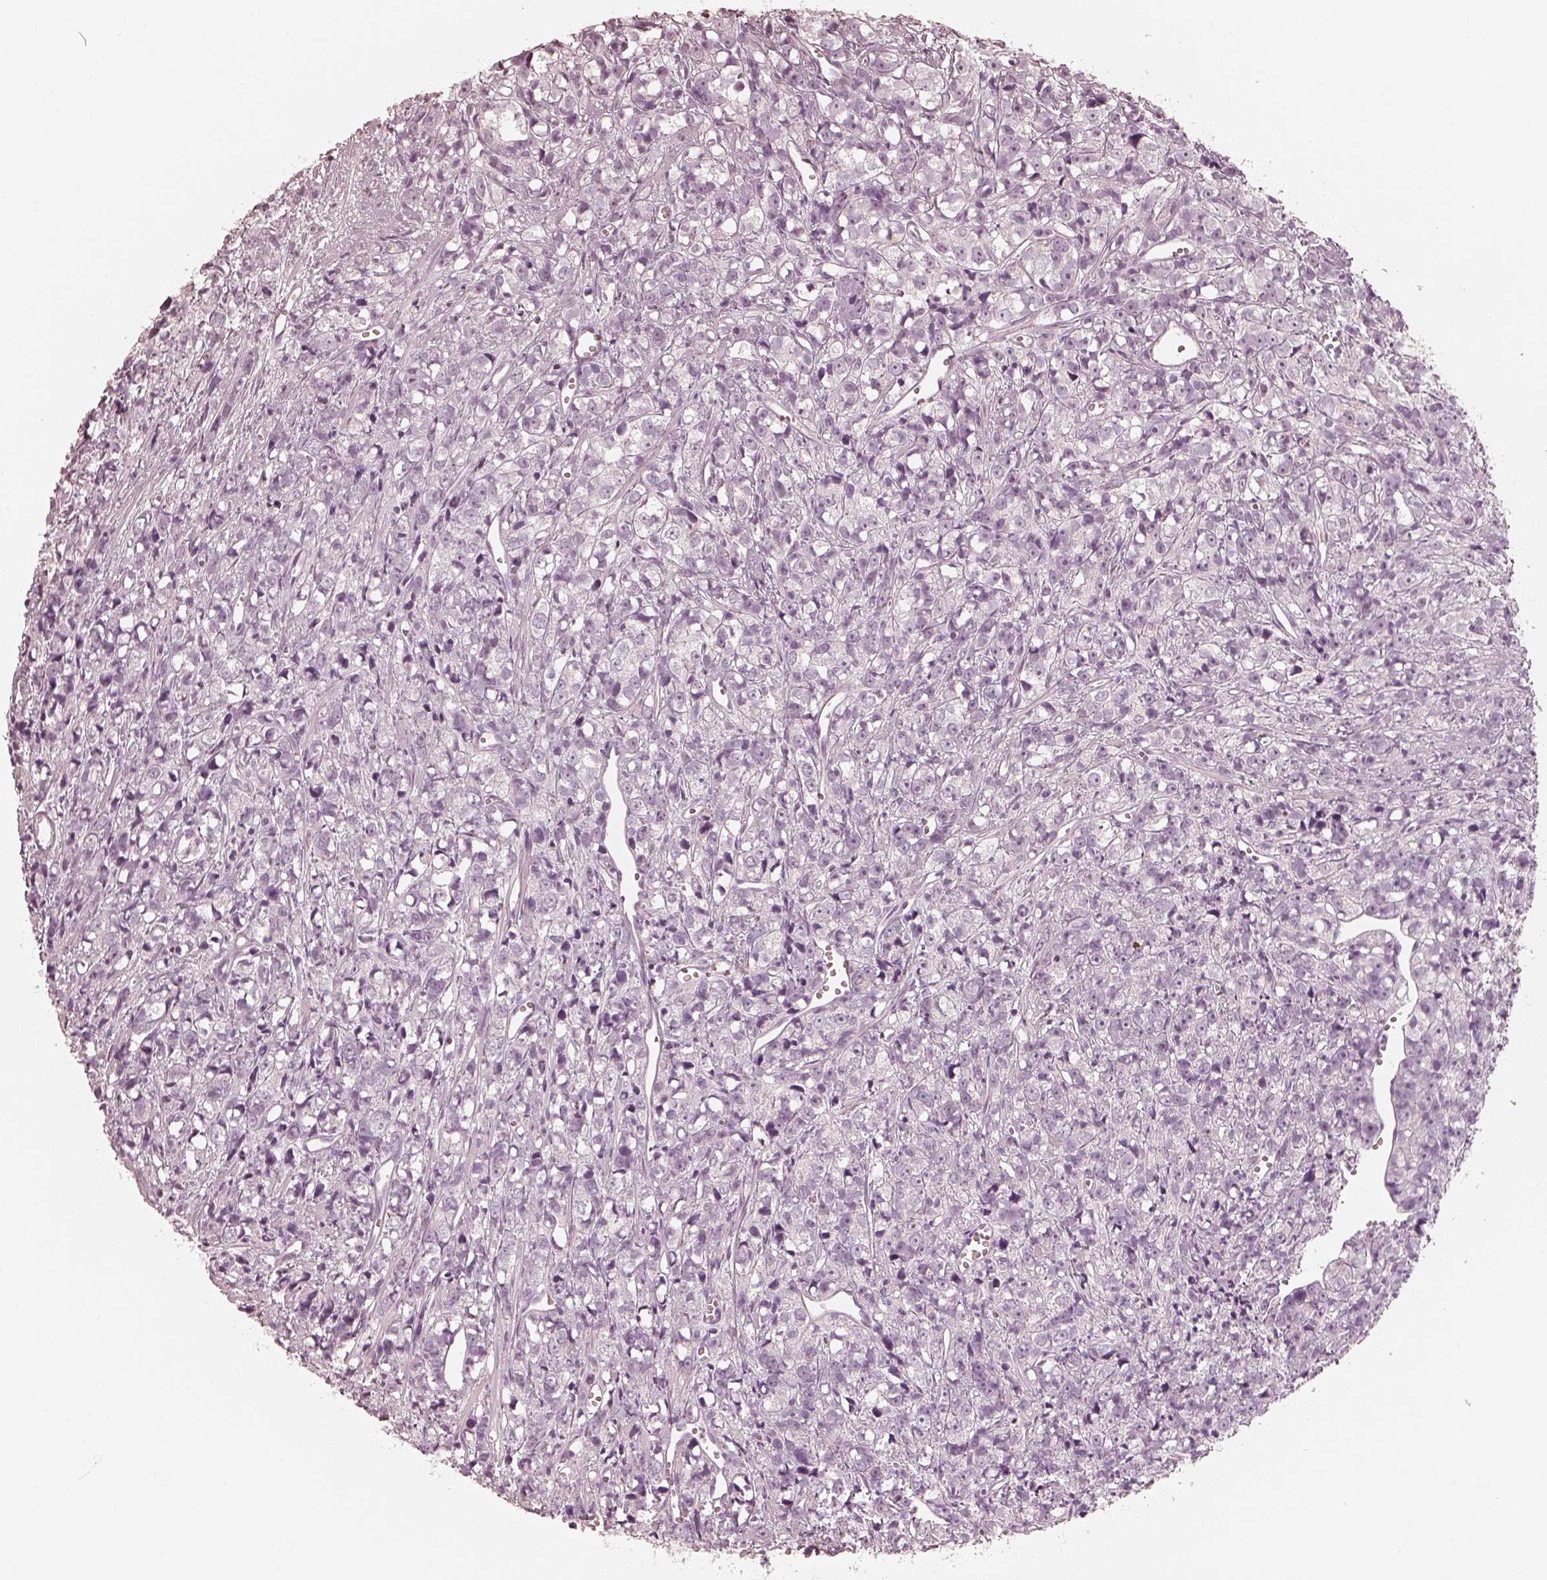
{"staining": {"intensity": "negative", "quantity": "none", "location": "none"}, "tissue": "prostate cancer", "cell_type": "Tumor cells", "image_type": "cancer", "snomed": [{"axis": "morphology", "description": "Adenocarcinoma, High grade"}, {"axis": "topography", "description": "Prostate"}], "caption": "There is no significant staining in tumor cells of prostate cancer. The staining was performed using DAB to visualize the protein expression in brown, while the nuclei were stained in blue with hematoxylin (Magnification: 20x).", "gene": "KRT82", "patient": {"sex": "male", "age": 77}}